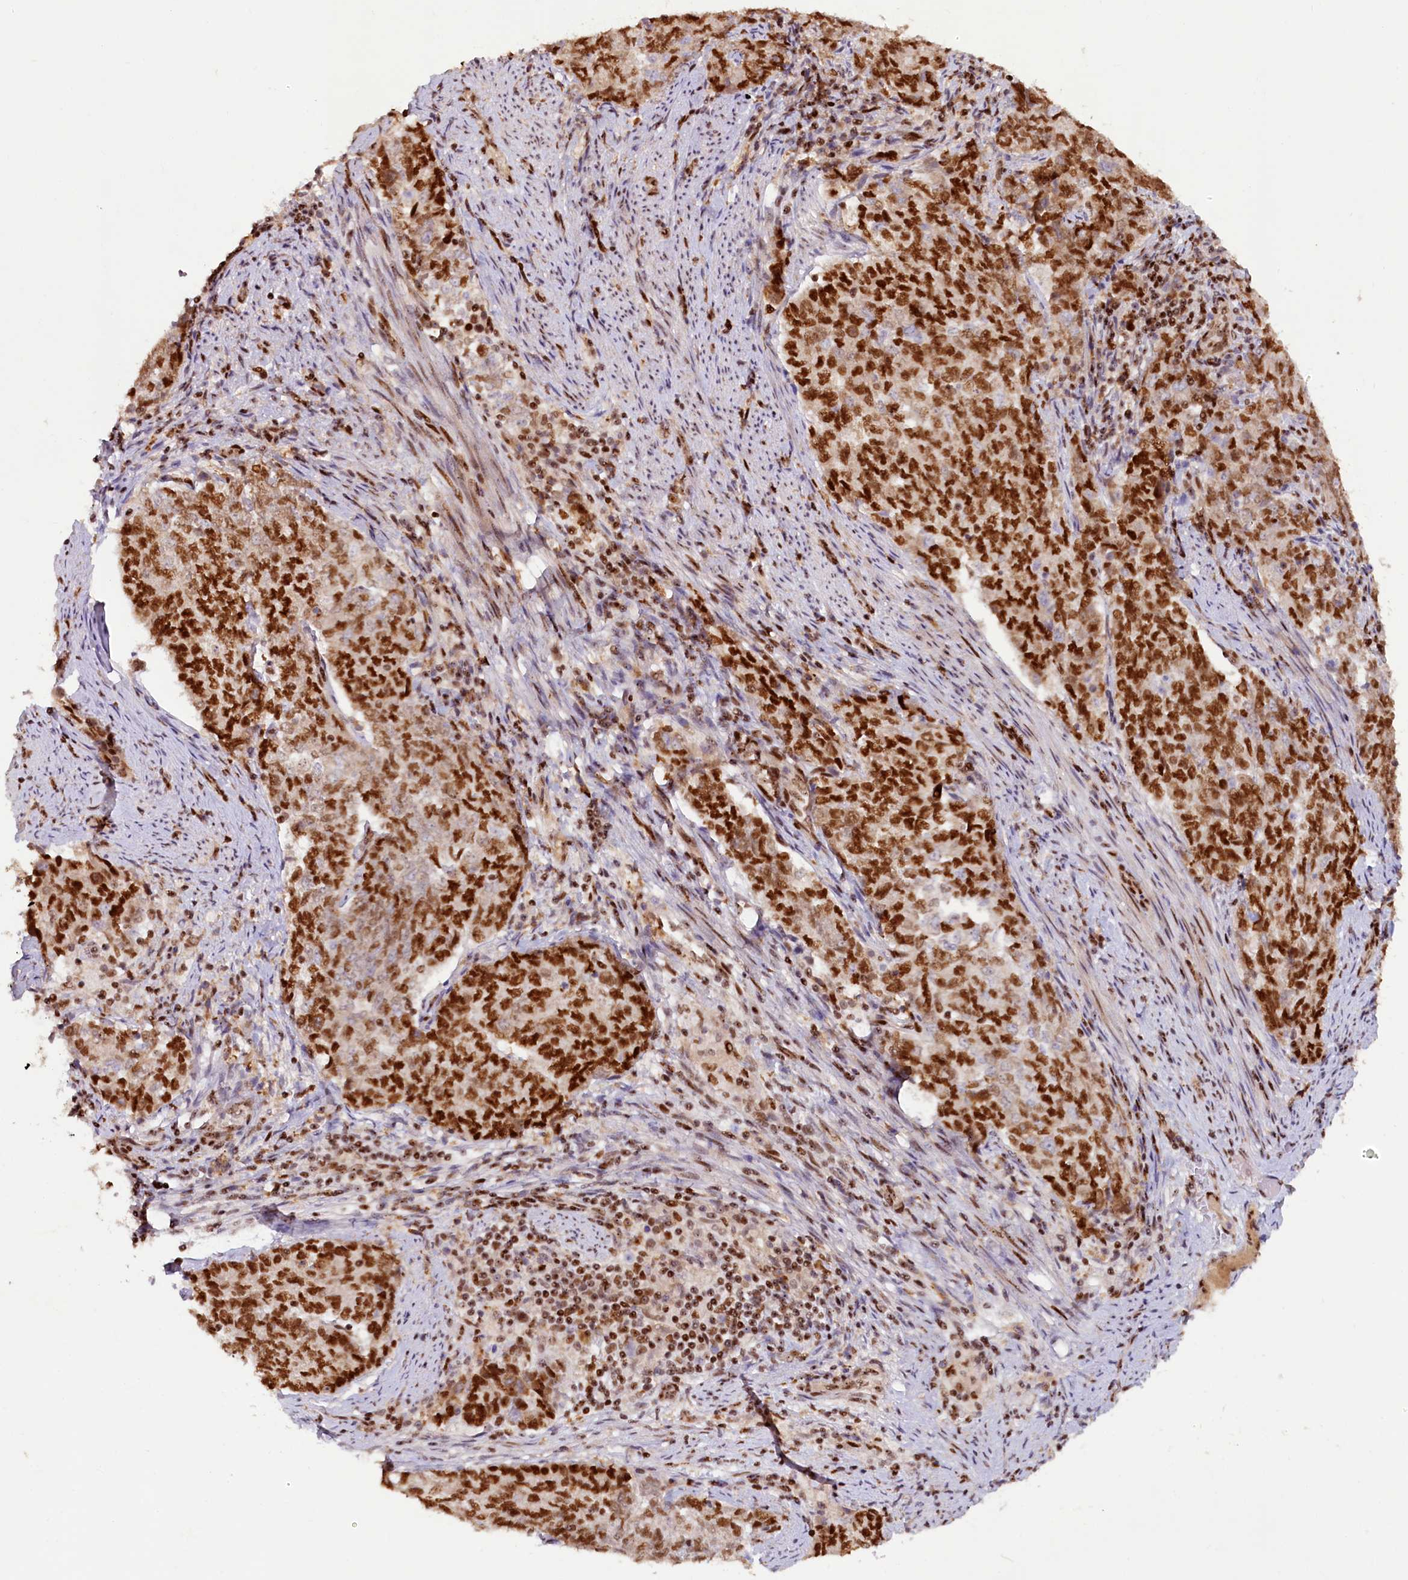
{"staining": {"intensity": "strong", "quantity": ">75%", "location": "nuclear"}, "tissue": "endometrial cancer", "cell_type": "Tumor cells", "image_type": "cancer", "snomed": [{"axis": "morphology", "description": "Adenocarcinoma, NOS"}, {"axis": "topography", "description": "Endometrium"}], "caption": "Tumor cells reveal high levels of strong nuclear staining in approximately >75% of cells in endometrial cancer (adenocarcinoma). (Brightfield microscopy of DAB IHC at high magnification).", "gene": "TCOF1", "patient": {"sex": "female", "age": 80}}